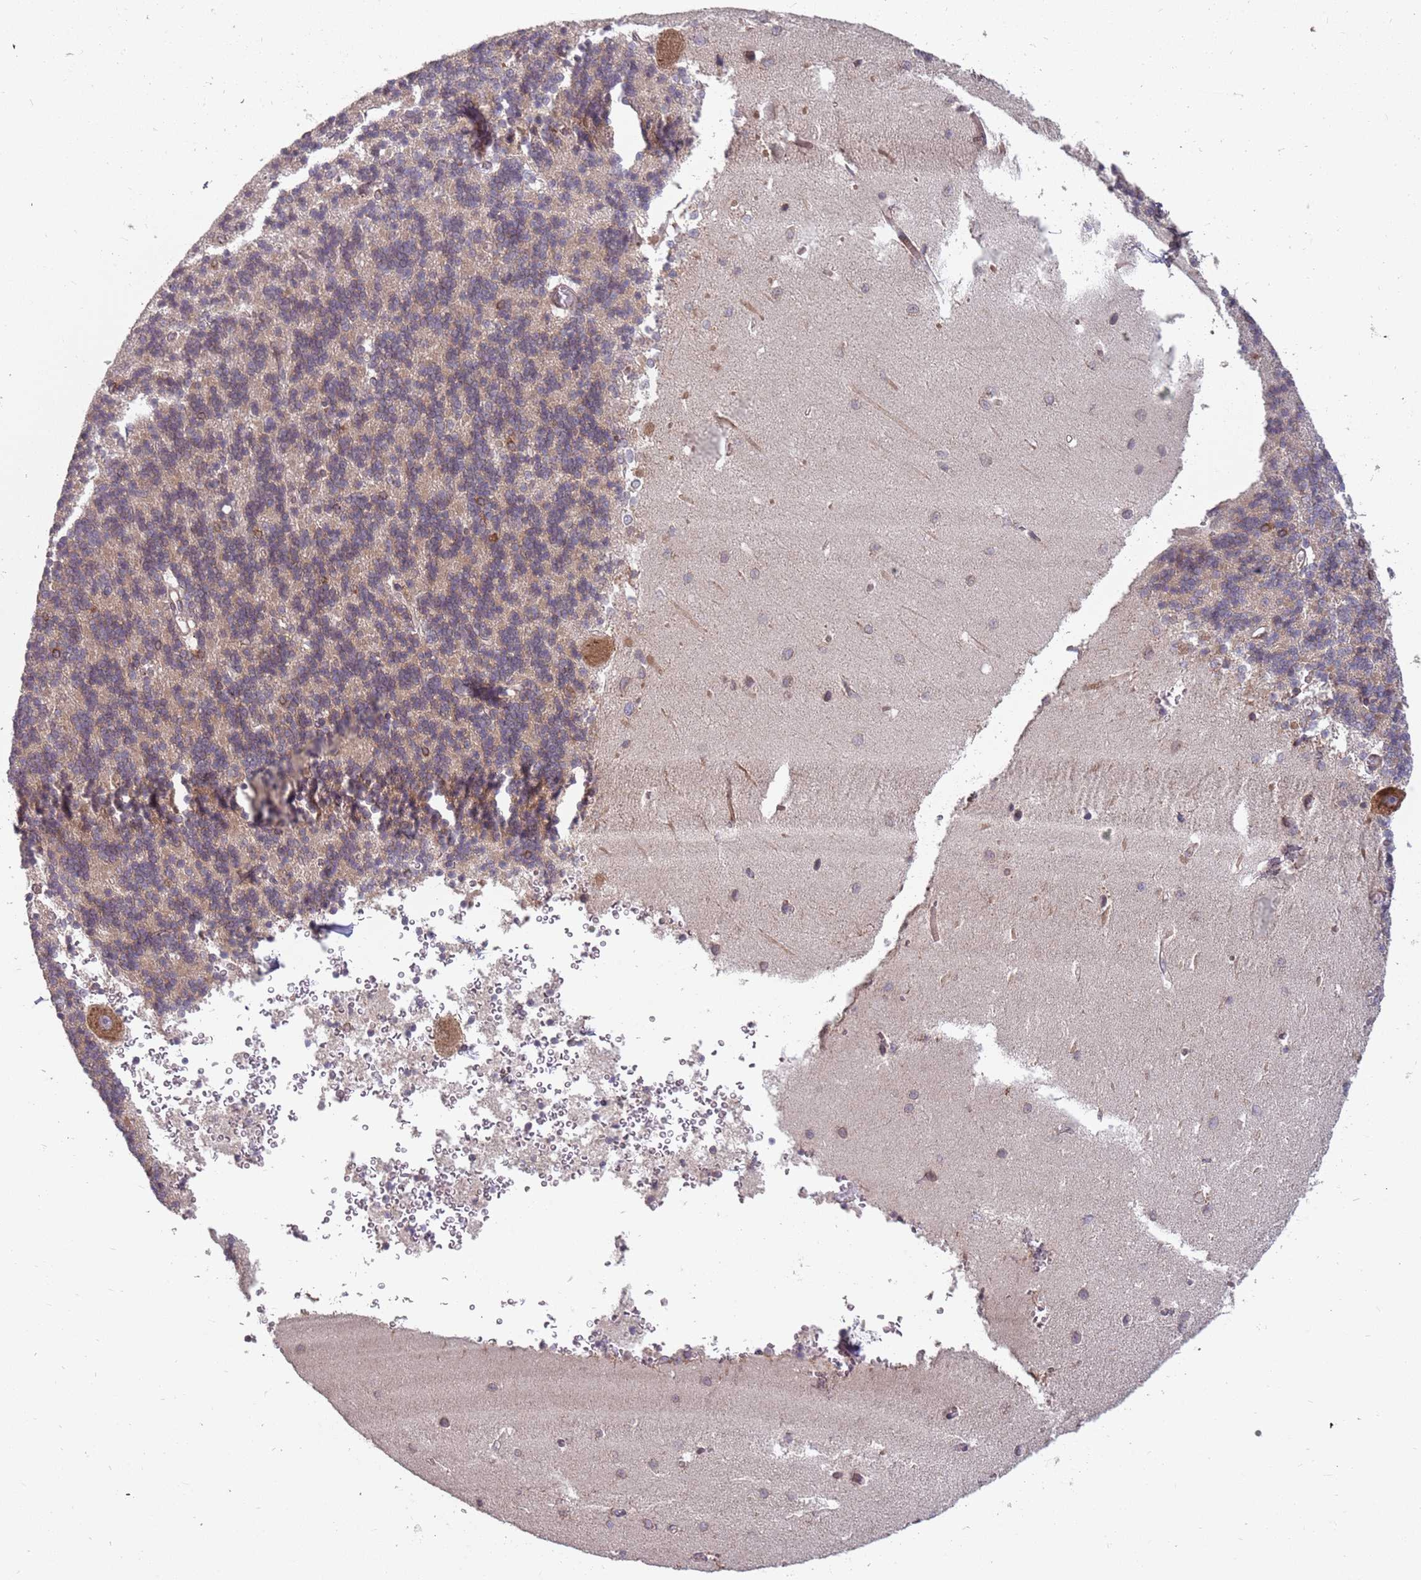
{"staining": {"intensity": "negative", "quantity": "none", "location": "none"}, "tissue": "cerebellum", "cell_type": "Cells in granular layer", "image_type": "normal", "snomed": [{"axis": "morphology", "description": "Normal tissue, NOS"}, {"axis": "topography", "description": "Cerebellum"}], "caption": "This image is of normal cerebellum stained with IHC to label a protein in brown with the nuclei are counter-stained blue. There is no staining in cells in granular layer.", "gene": "PLD6", "patient": {"sex": "male", "age": 37}}